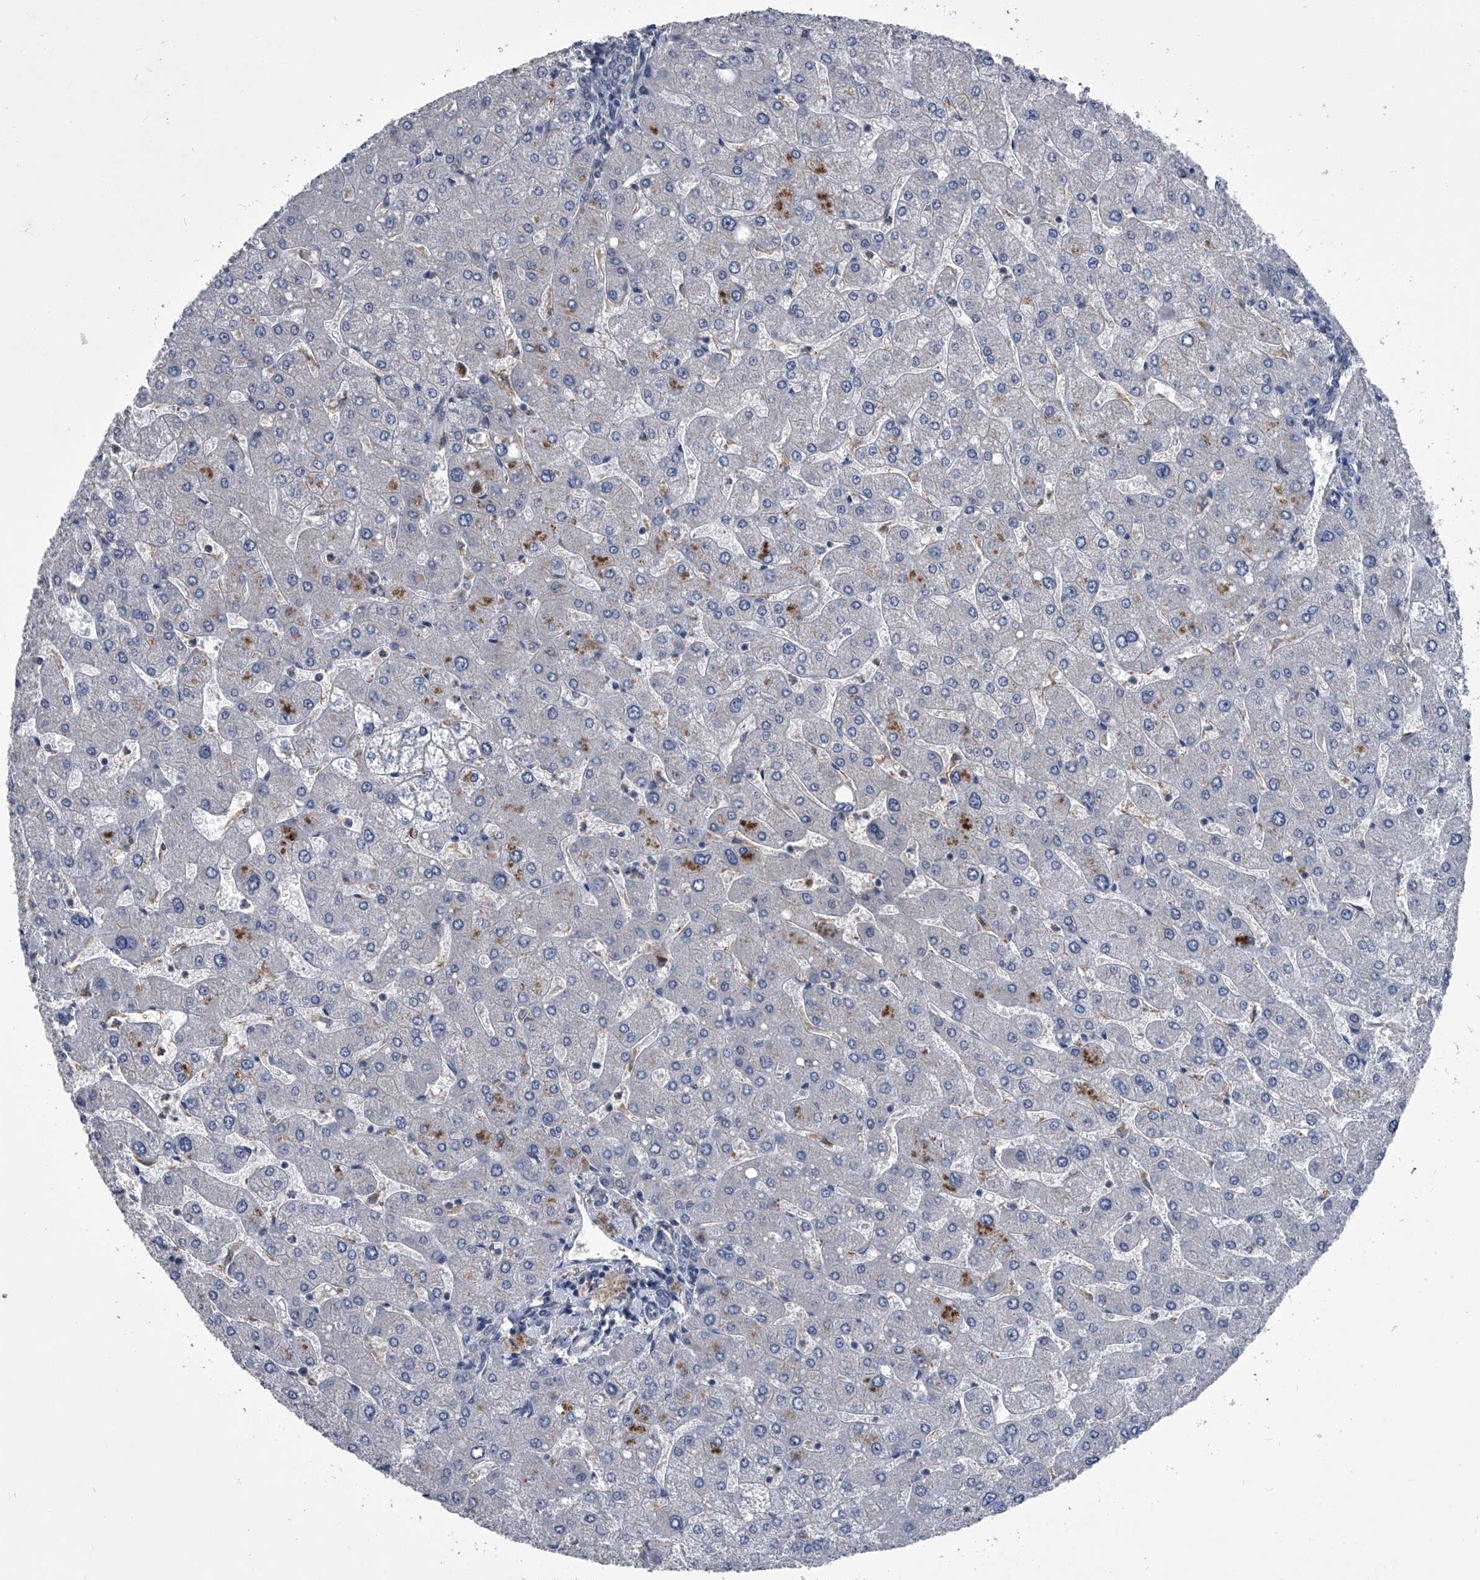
{"staining": {"intensity": "negative", "quantity": "none", "location": "none"}, "tissue": "liver", "cell_type": "Cholangiocytes", "image_type": "normal", "snomed": [{"axis": "morphology", "description": "Normal tissue, NOS"}, {"axis": "topography", "description": "Liver"}], "caption": "Immunohistochemical staining of normal liver reveals no significant positivity in cholangiocytes. (DAB immunohistochemistry (IHC) with hematoxylin counter stain).", "gene": "MAP4K3", "patient": {"sex": "male", "age": 55}}